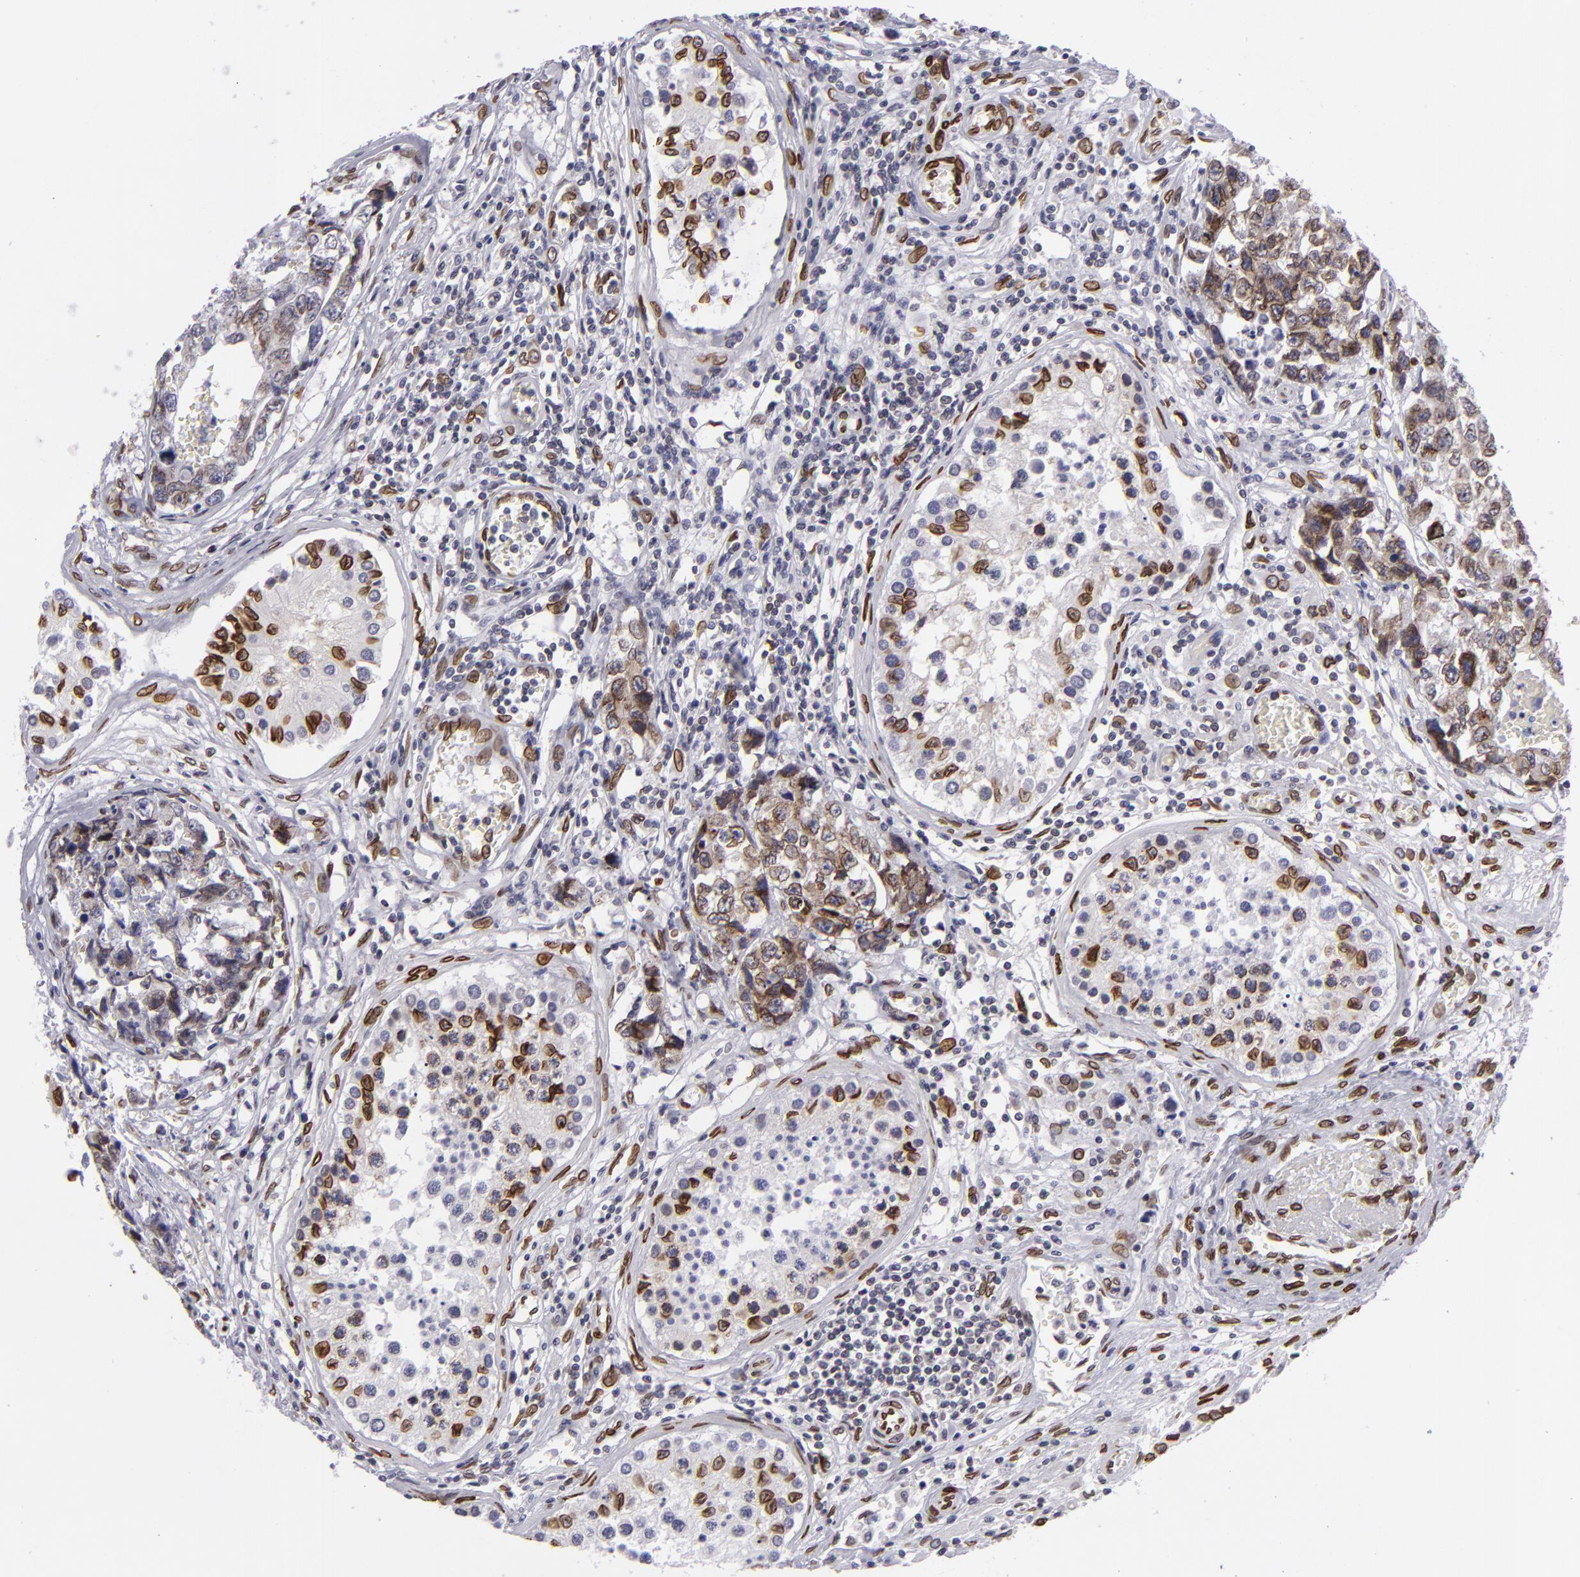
{"staining": {"intensity": "weak", "quantity": "25%-75%", "location": "nuclear"}, "tissue": "testis cancer", "cell_type": "Tumor cells", "image_type": "cancer", "snomed": [{"axis": "morphology", "description": "Carcinoma, Embryonal, NOS"}, {"axis": "topography", "description": "Testis"}], "caption": "Tumor cells demonstrate weak nuclear staining in approximately 25%-75% of cells in embryonal carcinoma (testis).", "gene": "EMD", "patient": {"sex": "male", "age": 31}}